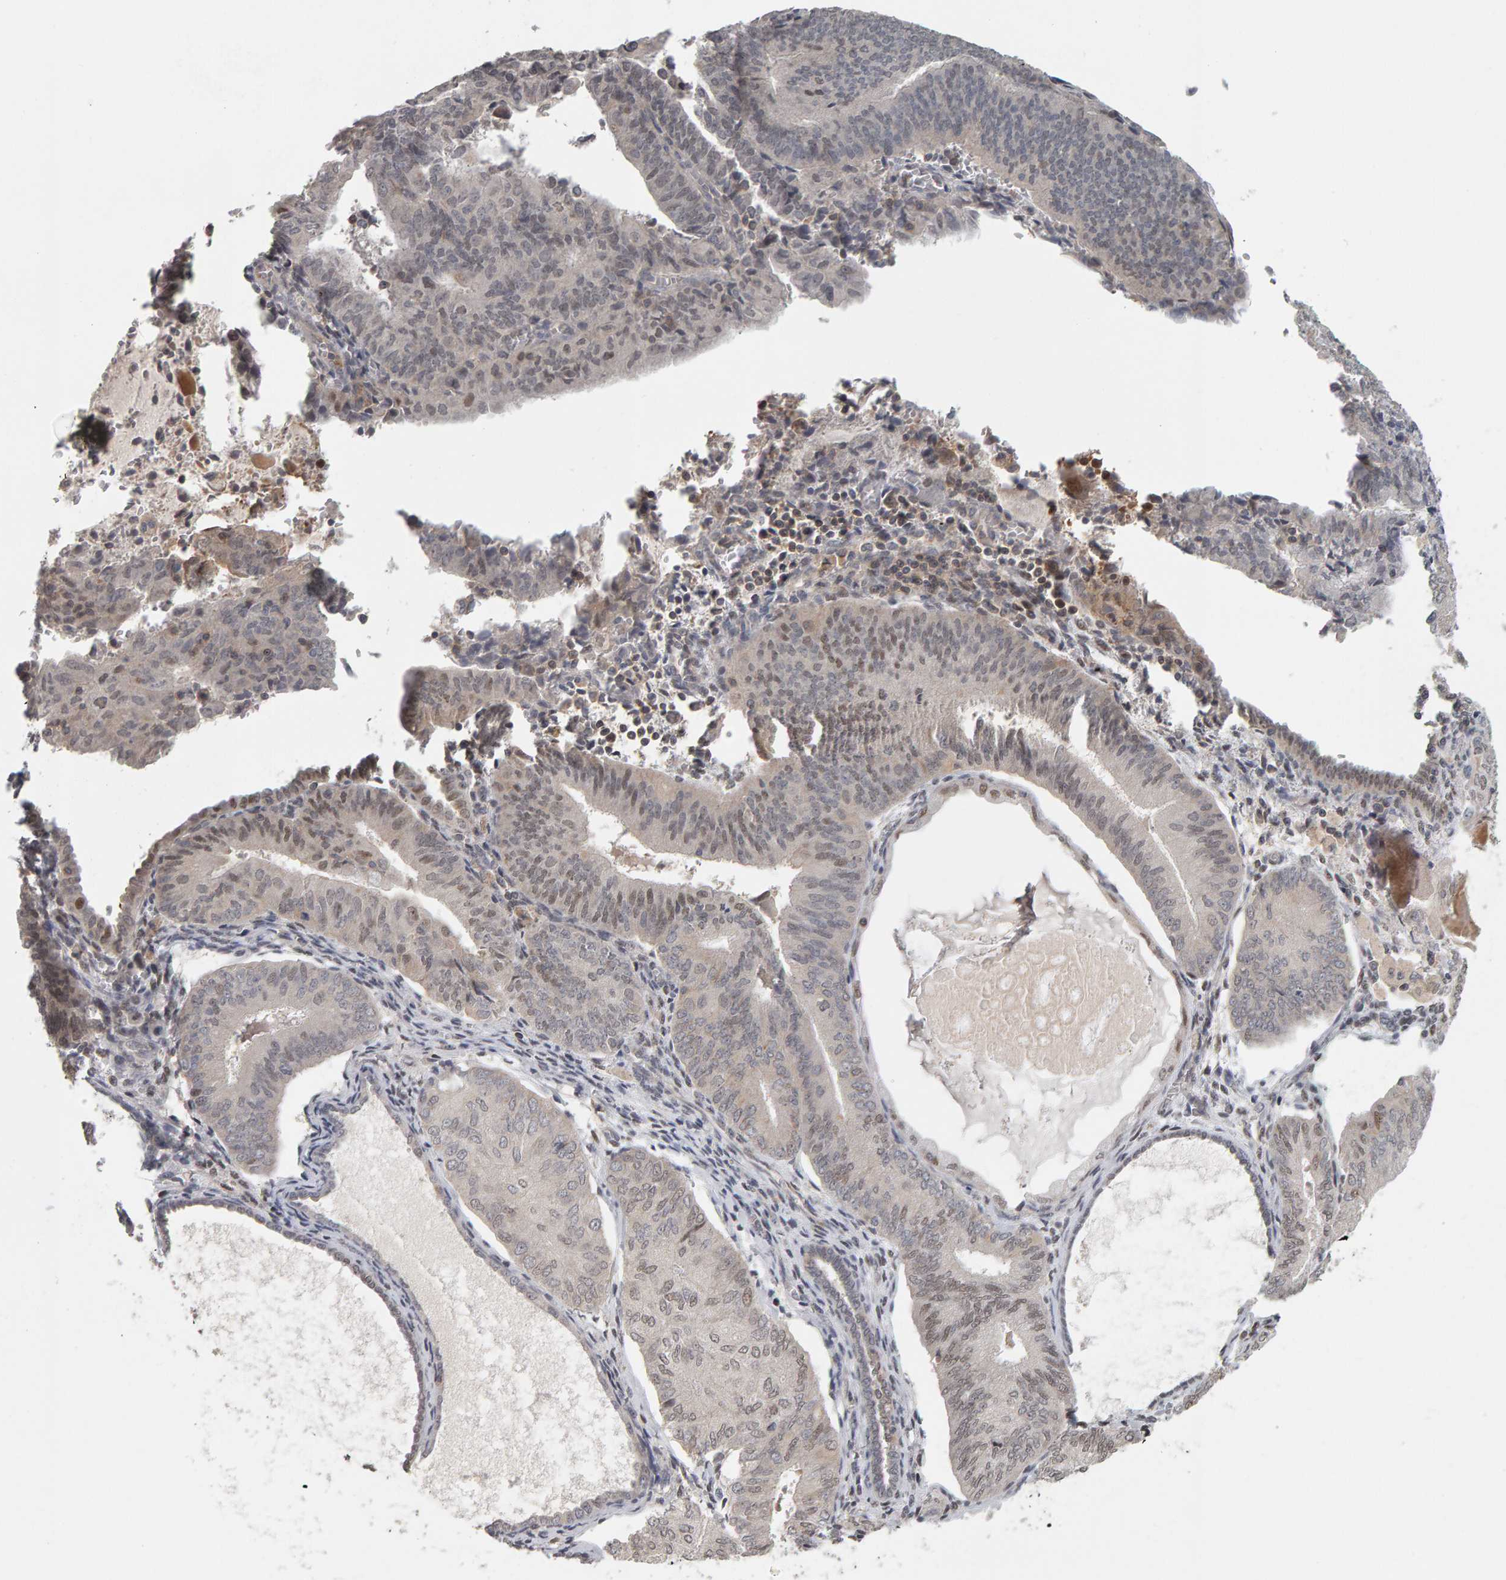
{"staining": {"intensity": "weak", "quantity": "<25%", "location": "nuclear"}, "tissue": "endometrial cancer", "cell_type": "Tumor cells", "image_type": "cancer", "snomed": [{"axis": "morphology", "description": "Adenocarcinoma, NOS"}, {"axis": "topography", "description": "Endometrium"}], "caption": "Tumor cells are negative for brown protein staining in endometrial cancer.", "gene": "TEFM", "patient": {"sex": "female", "age": 81}}